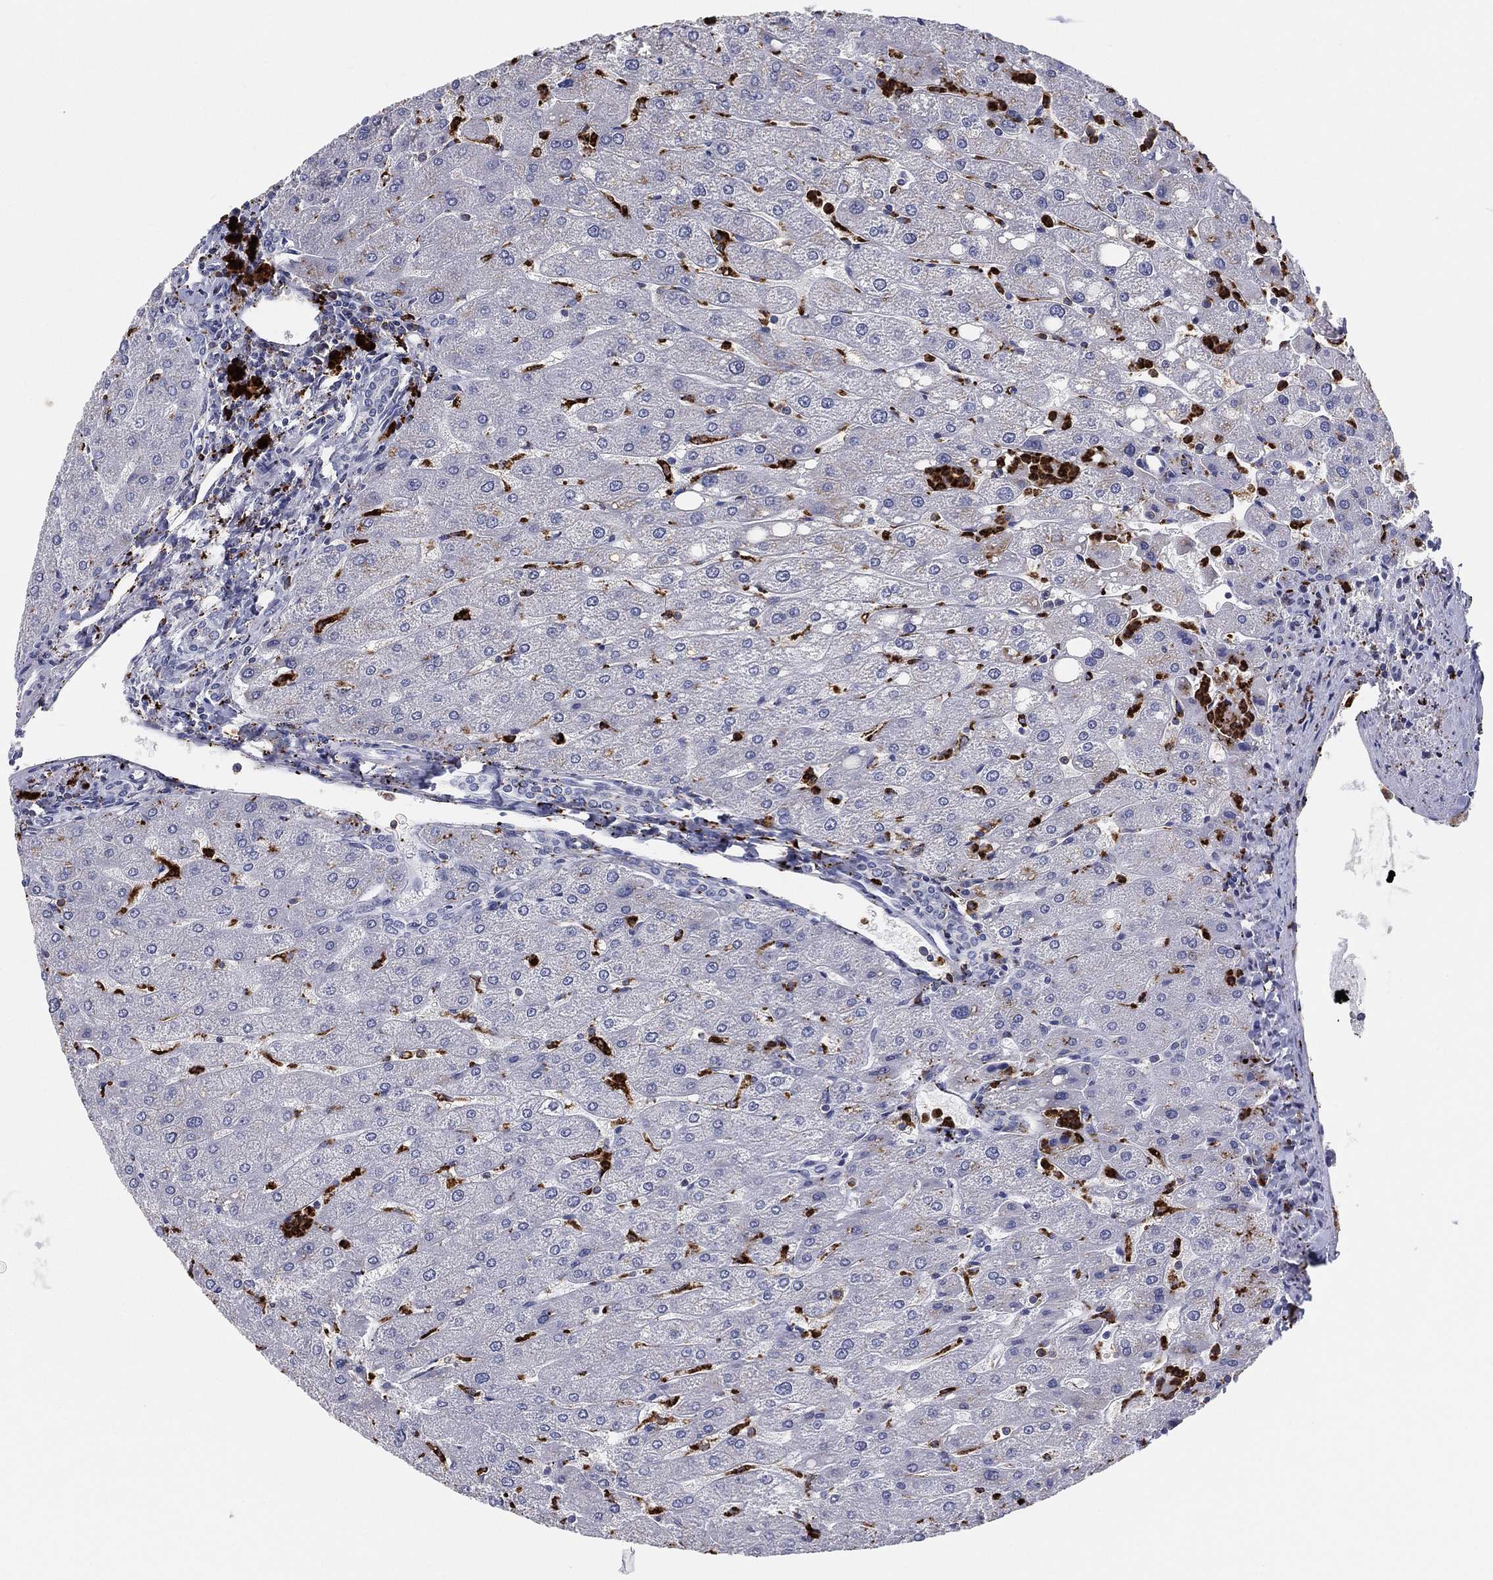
{"staining": {"intensity": "negative", "quantity": "none", "location": "none"}, "tissue": "liver", "cell_type": "Cholangiocytes", "image_type": "normal", "snomed": [{"axis": "morphology", "description": "Normal tissue, NOS"}, {"axis": "topography", "description": "Liver"}], "caption": "Benign liver was stained to show a protein in brown. There is no significant expression in cholangiocytes.", "gene": "PLAC8", "patient": {"sex": "male", "age": 67}}